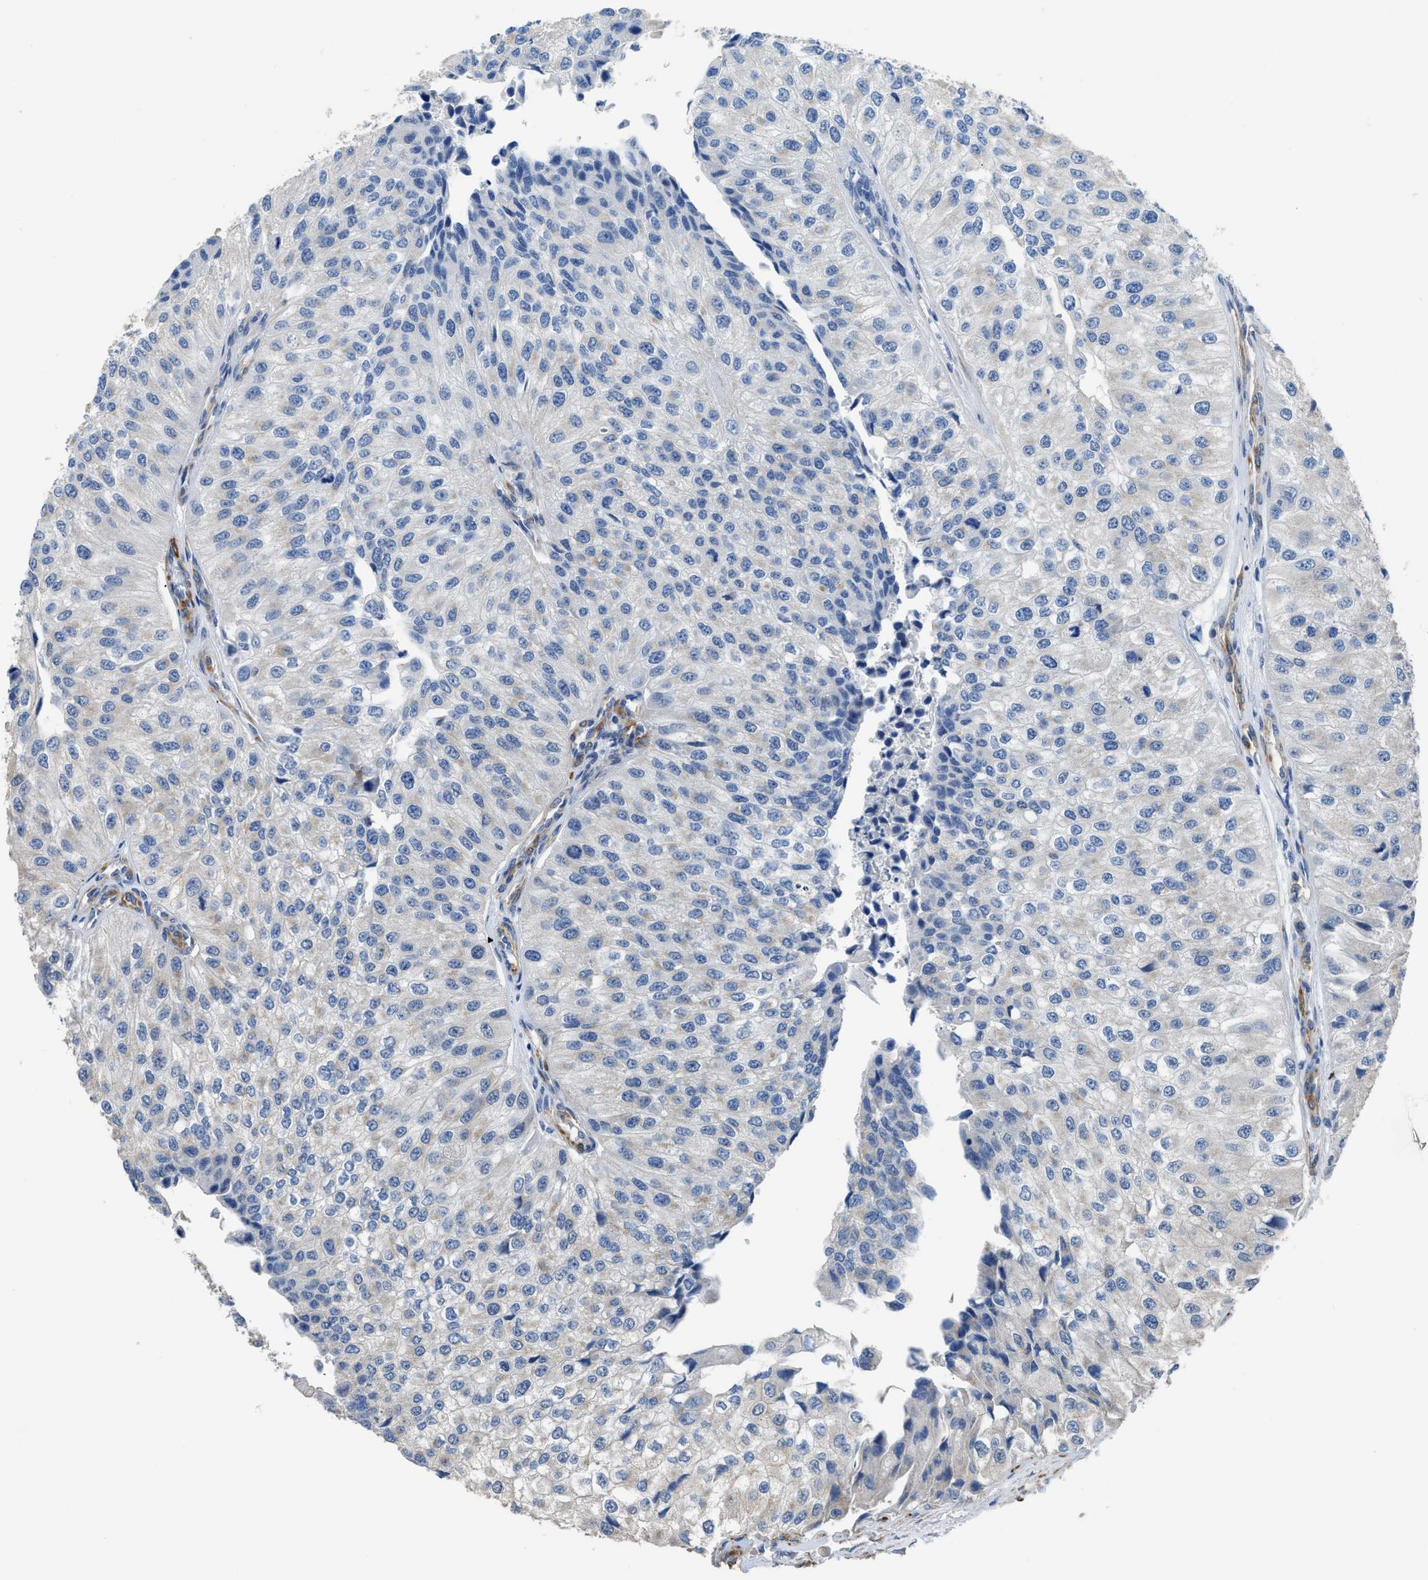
{"staining": {"intensity": "negative", "quantity": "none", "location": "none"}, "tissue": "urothelial cancer", "cell_type": "Tumor cells", "image_type": "cancer", "snomed": [{"axis": "morphology", "description": "Urothelial carcinoma, High grade"}, {"axis": "topography", "description": "Kidney"}, {"axis": "topography", "description": "Urinary bladder"}], "caption": "High power microscopy image of an immunohistochemistry (IHC) photomicrograph of urothelial cancer, revealing no significant positivity in tumor cells.", "gene": "ZSWIM5", "patient": {"sex": "male", "age": 77}}